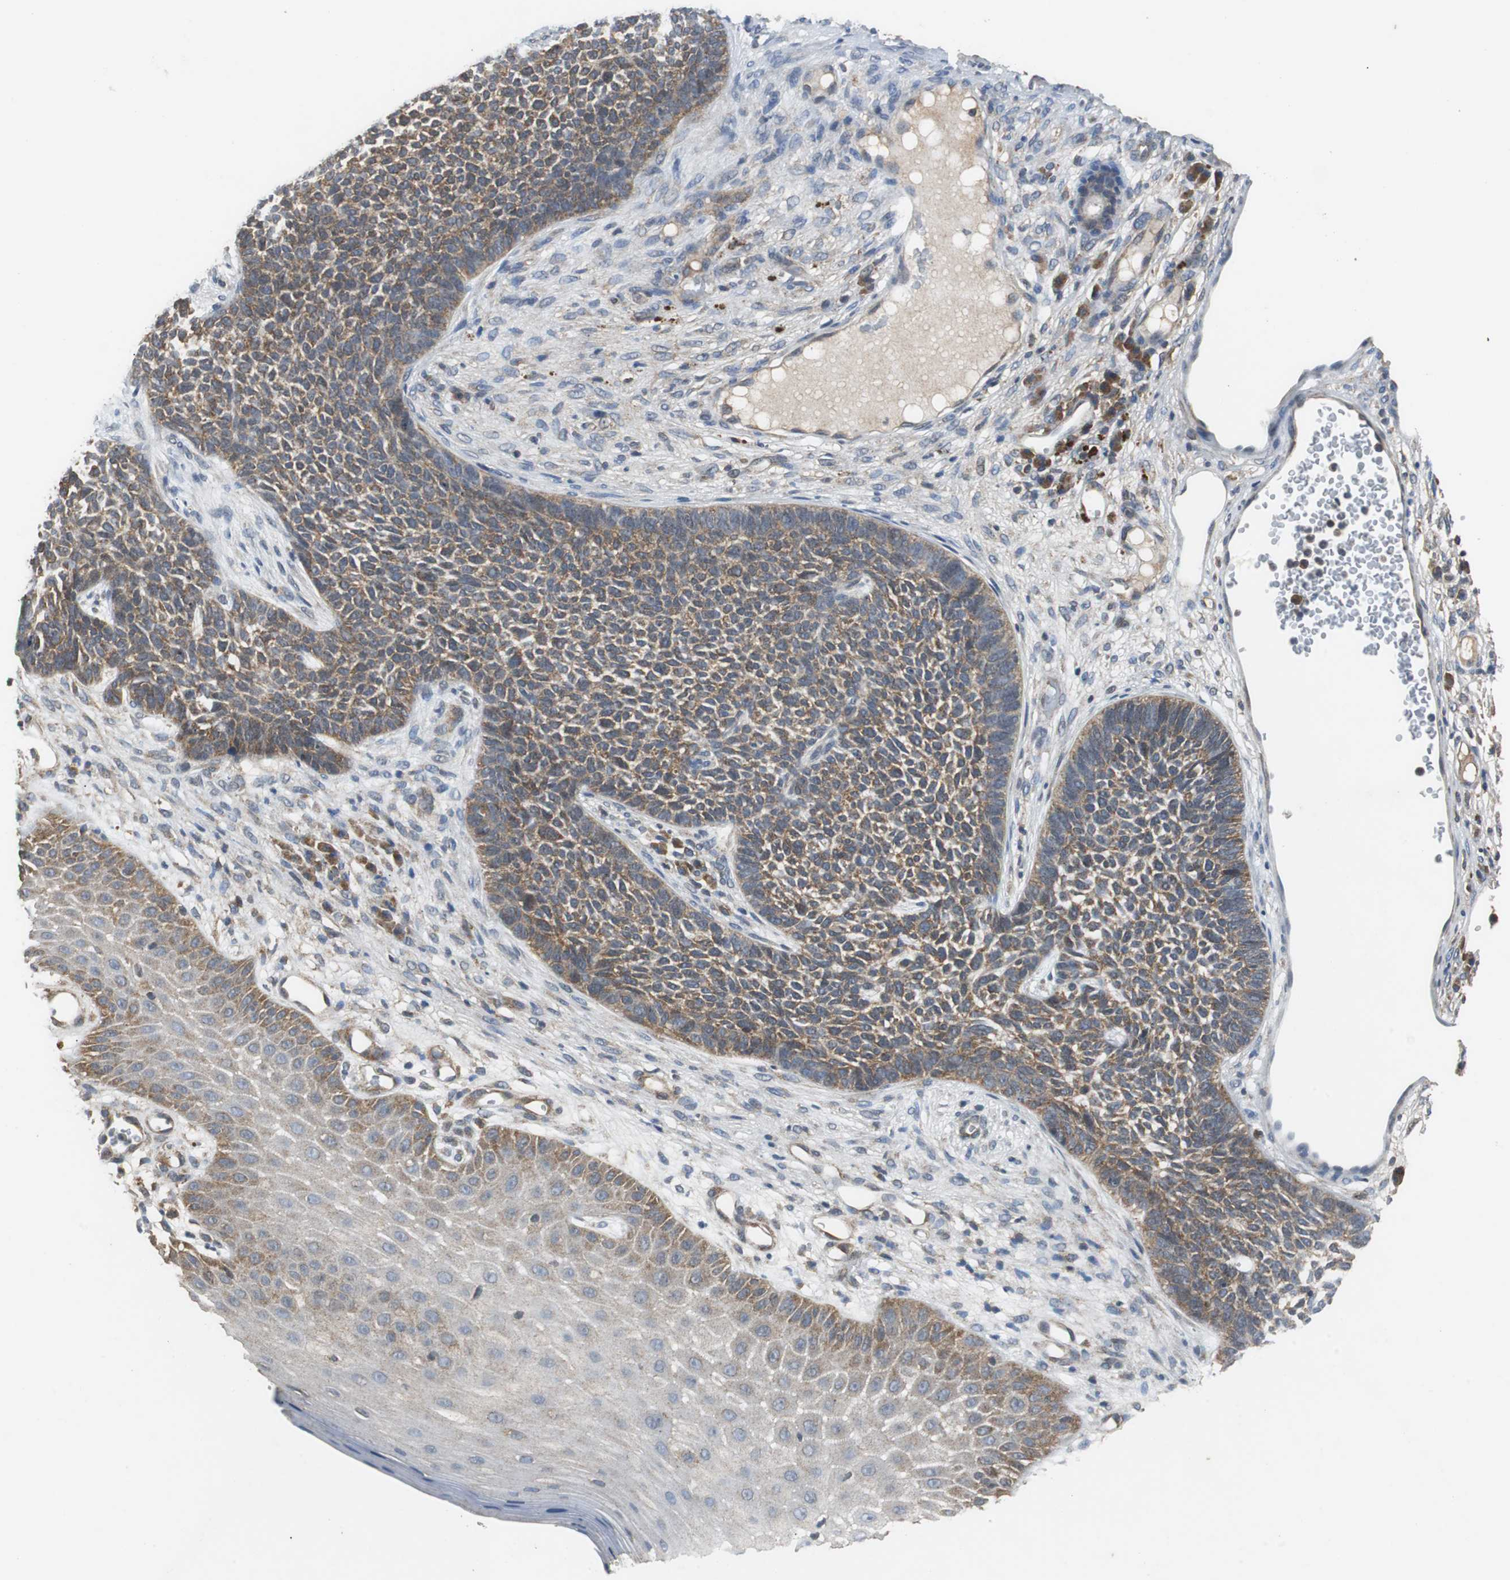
{"staining": {"intensity": "moderate", "quantity": ">75%", "location": "cytoplasmic/membranous"}, "tissue": "skin cancer", "cell_type": "Tumor cells", "image_type": "cancer", "snomed": [{"axis": "morphology", "description": "Basal cell carcinoma"}, {"axis": "topography", "description": "Skin"}], "caption": "Tumor cells show medium levels of moderate cytoplasmic/membranous staining in about >75% of cells in skin cancer (basal cell carcinoma). (DAB = brown stain, brightfield microscopy at high magnification).", "gene": "VBP1", "patient": {"sex": "female", "age": 84}}